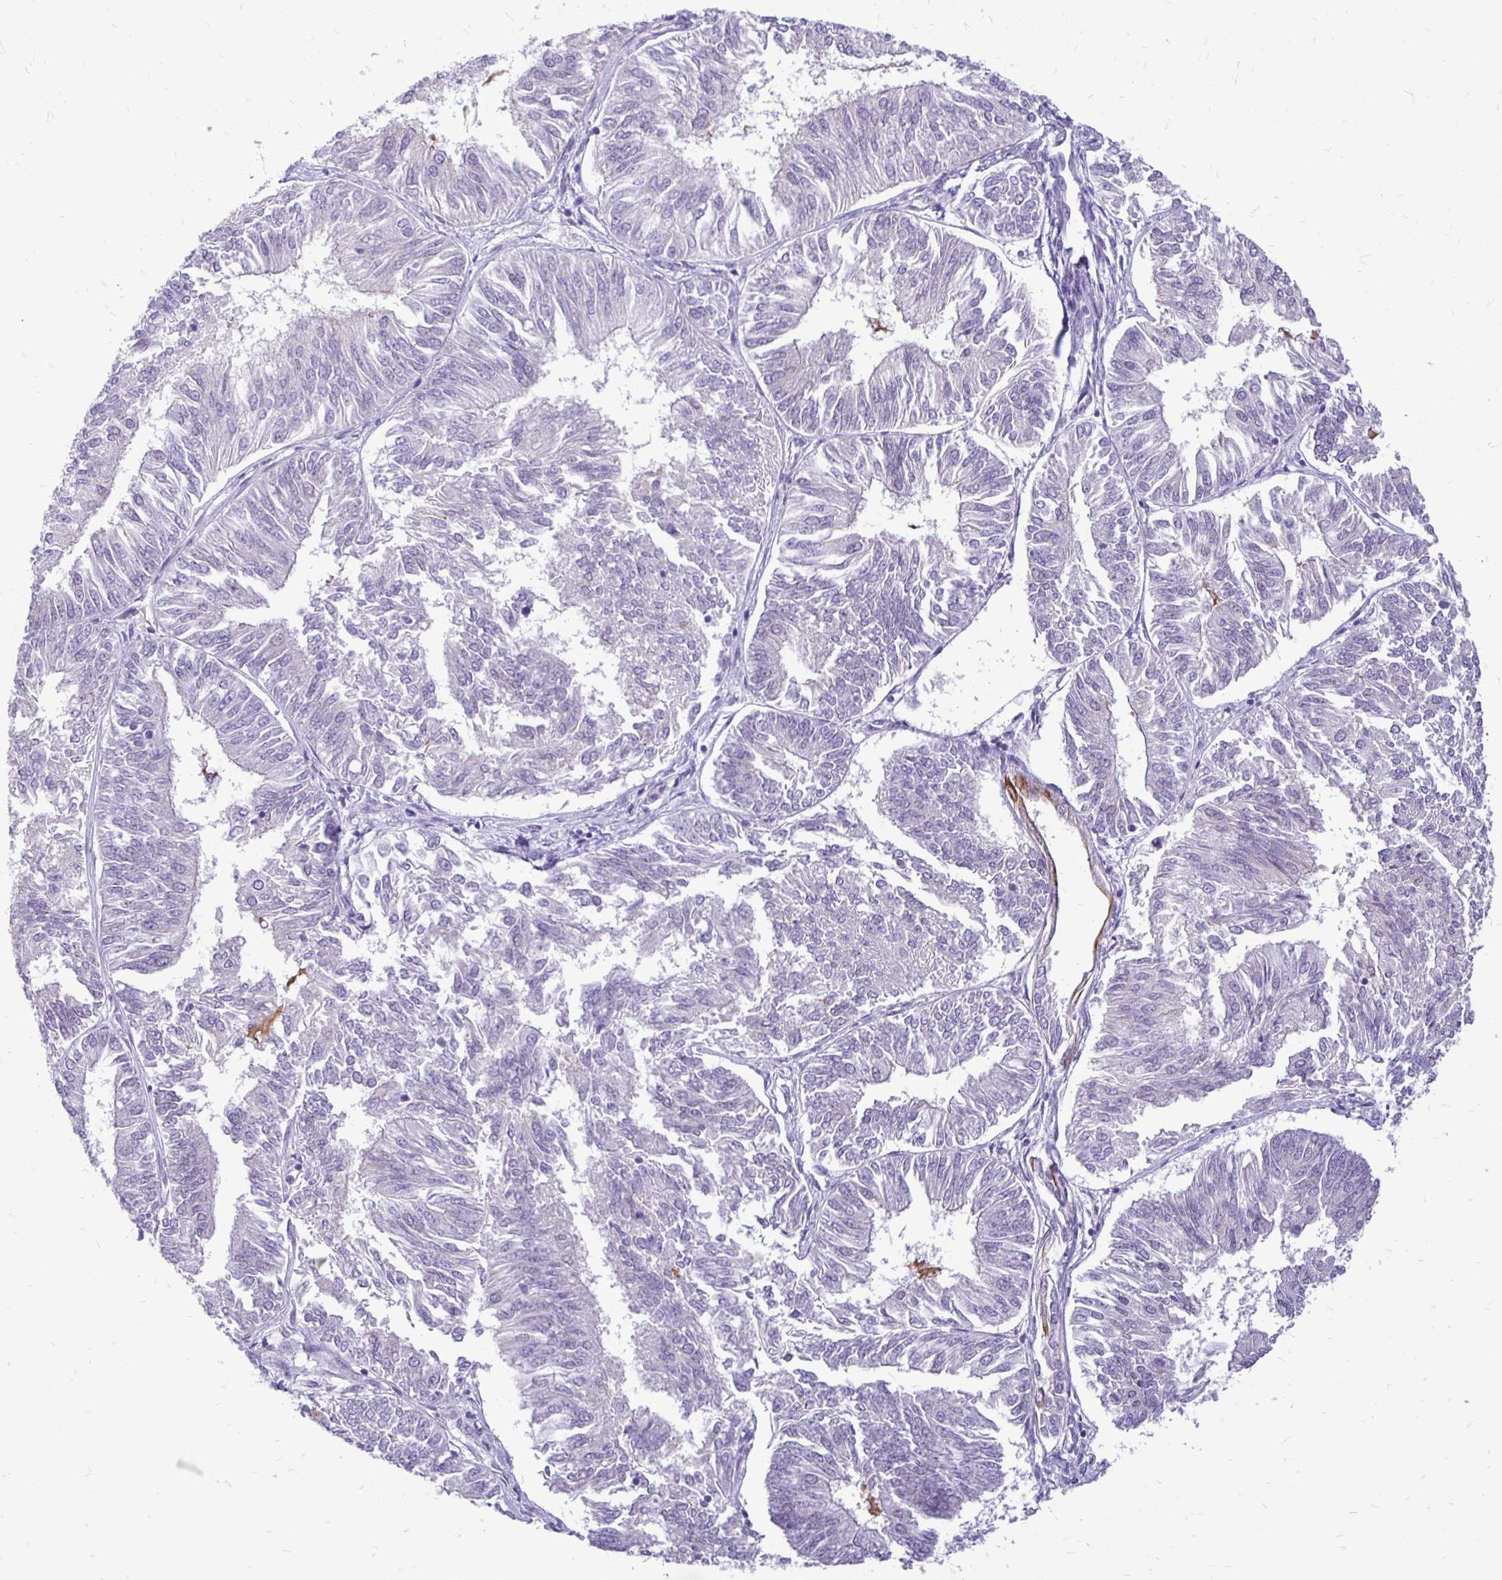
{"staining": {"intensity": "negative", "quantity": "none", "location": "none"}, "tissue": "endometrial cancer", "cell_type": "Tumor cells", "image_type": "cancer", "snomed": [{"axis": "morphology", "description": "Adenocarcinoma, NOS"}, {"axis": "topography", "description": "Endometrium"}], "caption": "Immunohistochemistry histopathology image of endometrial adenocarcinoma stained for a protein (brown), which reveals no positivity in tumor cells.", "gene": "EPYC", "patient": {"sex": "female", "age": 58}}